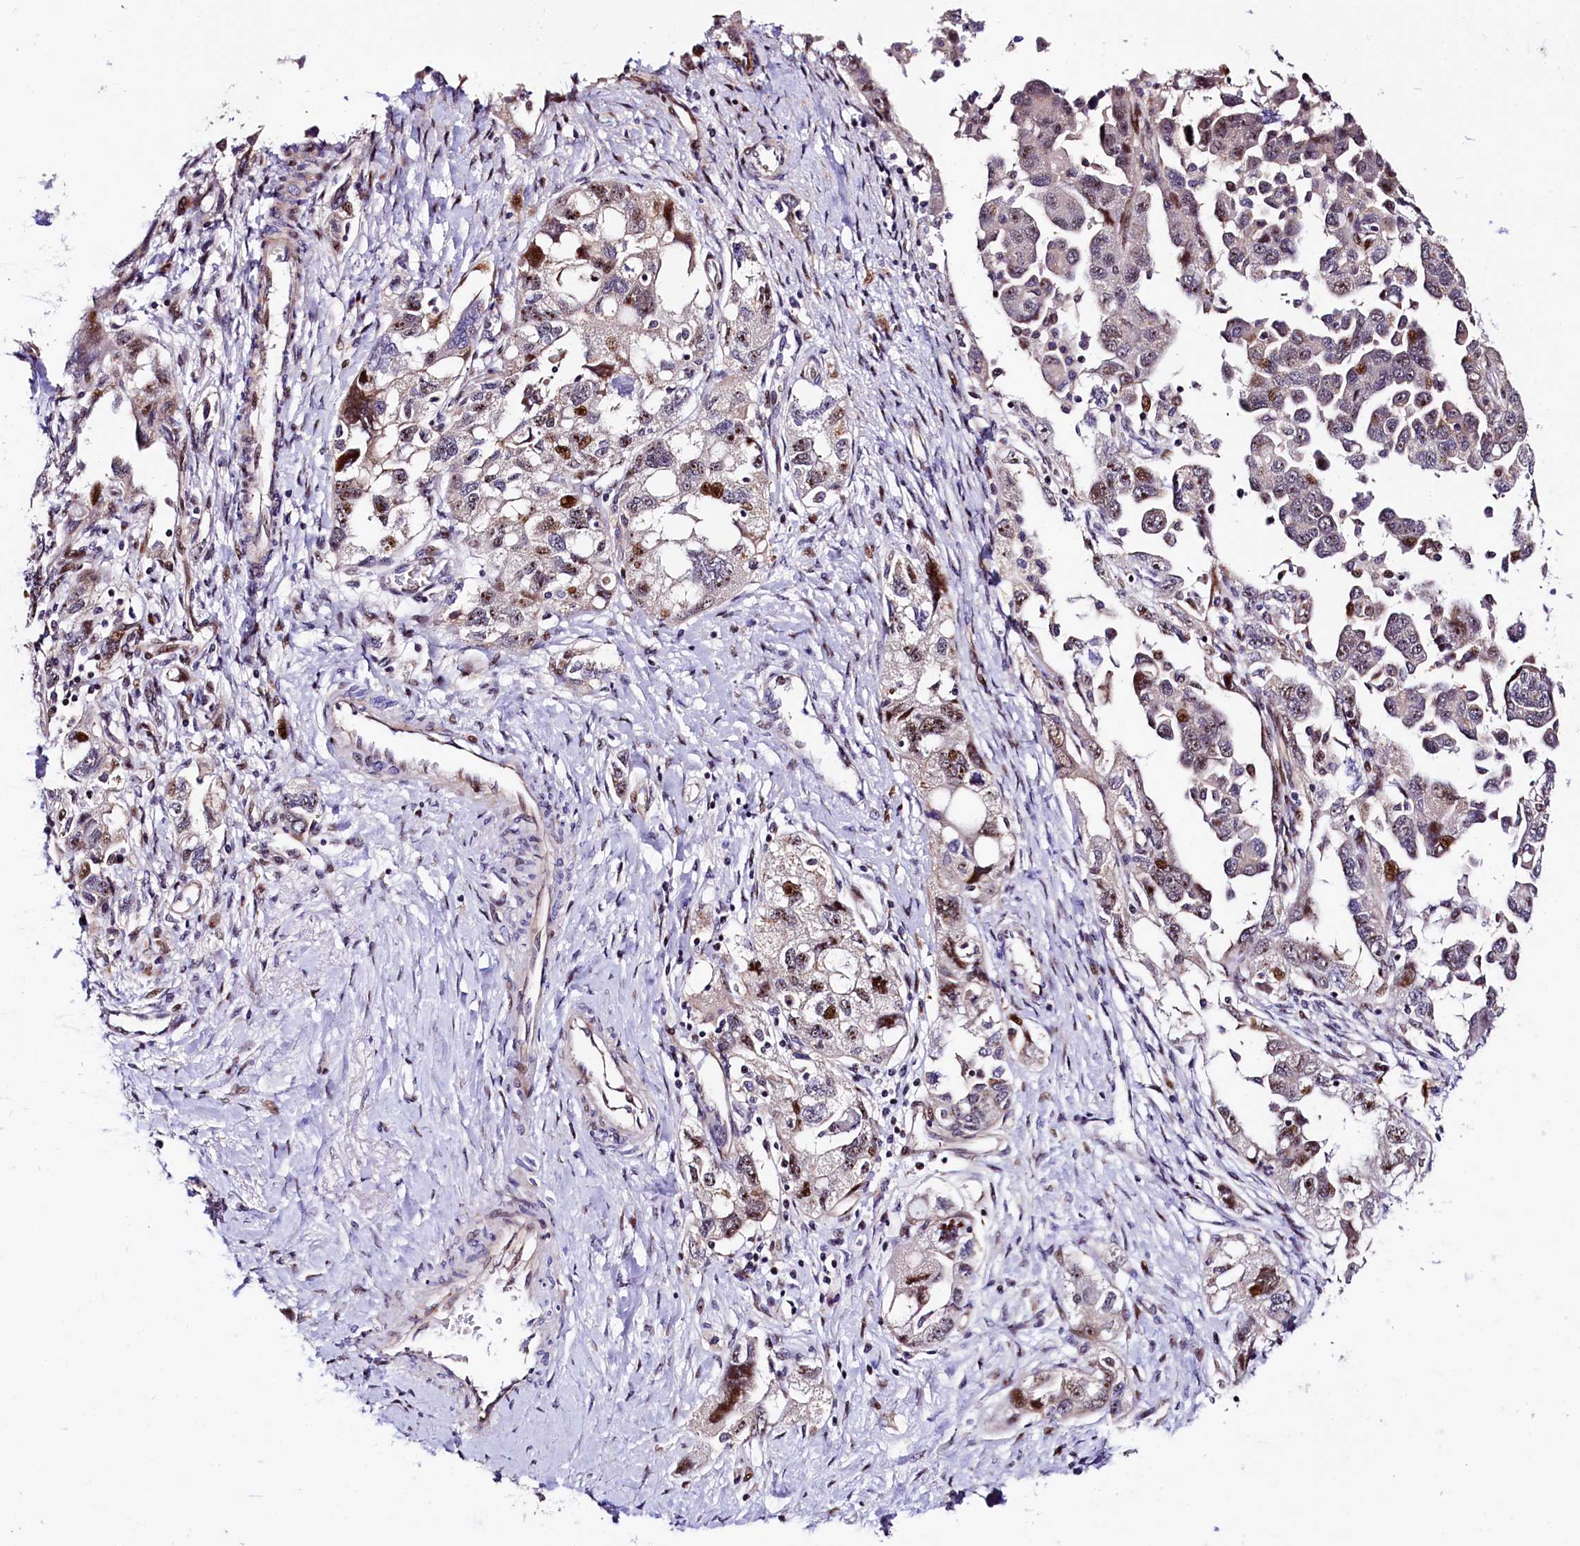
{"staining": {"intensity": "strong", "quantity": "<25%", "location": "nuclear"}, "tissue": "ovarian cancer", "cell_type": "Tumor cells", "image_type": "cancer", "snomed": [{"axis": "morphology", "description": "Carcinoma, NOS"}, {"axis": "morphology", "description": "Cystadenocarcinoma, serous, NOS"}, {"axis": "topography", "description": "Ovary"}], "caption": "Ovarian cancer stained for a protein (brown) displays strong nuclear positive expression in approximately <25% of tumor cells.", "gene": "TRMT112", "patient": {"sex": "female", "age": 69}}